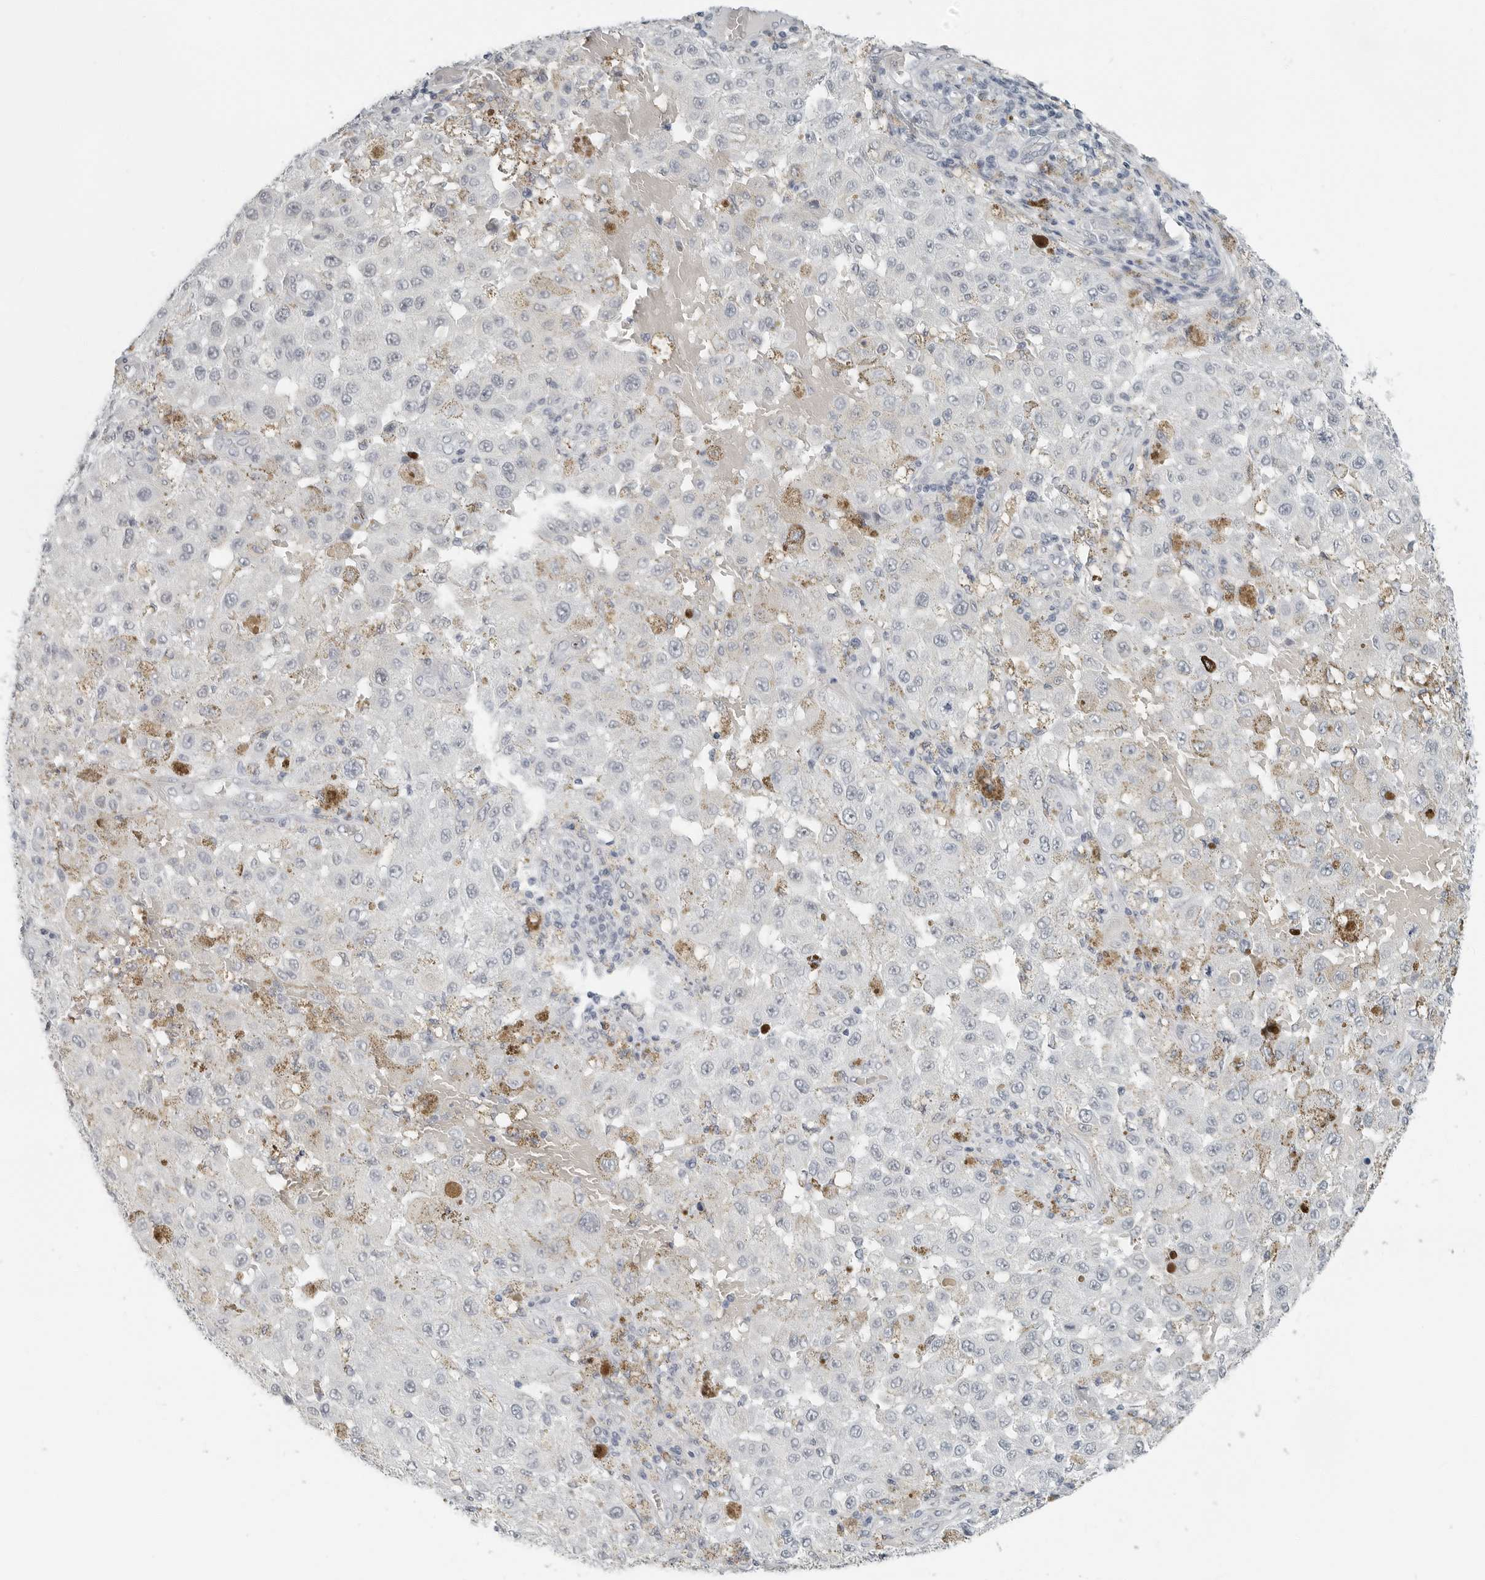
{"staining": {"intensity": "negative", "quantity": "none", "location": "none"}, "tissue": "melanoma", "cell_type": "Tumor cells", "image_type": "cancer", "snomed": [{"axis": "morphology", "description": "Malignant melanoma, NOS"}, {"axis": "topography", "description": "Skin"}], "caption": "This is an immunohistochemistry micrograph of melanoma. There is no expression in tumor cells.", "gene": "XIRP1", "patient": {"sex": "female", "age": 64}}